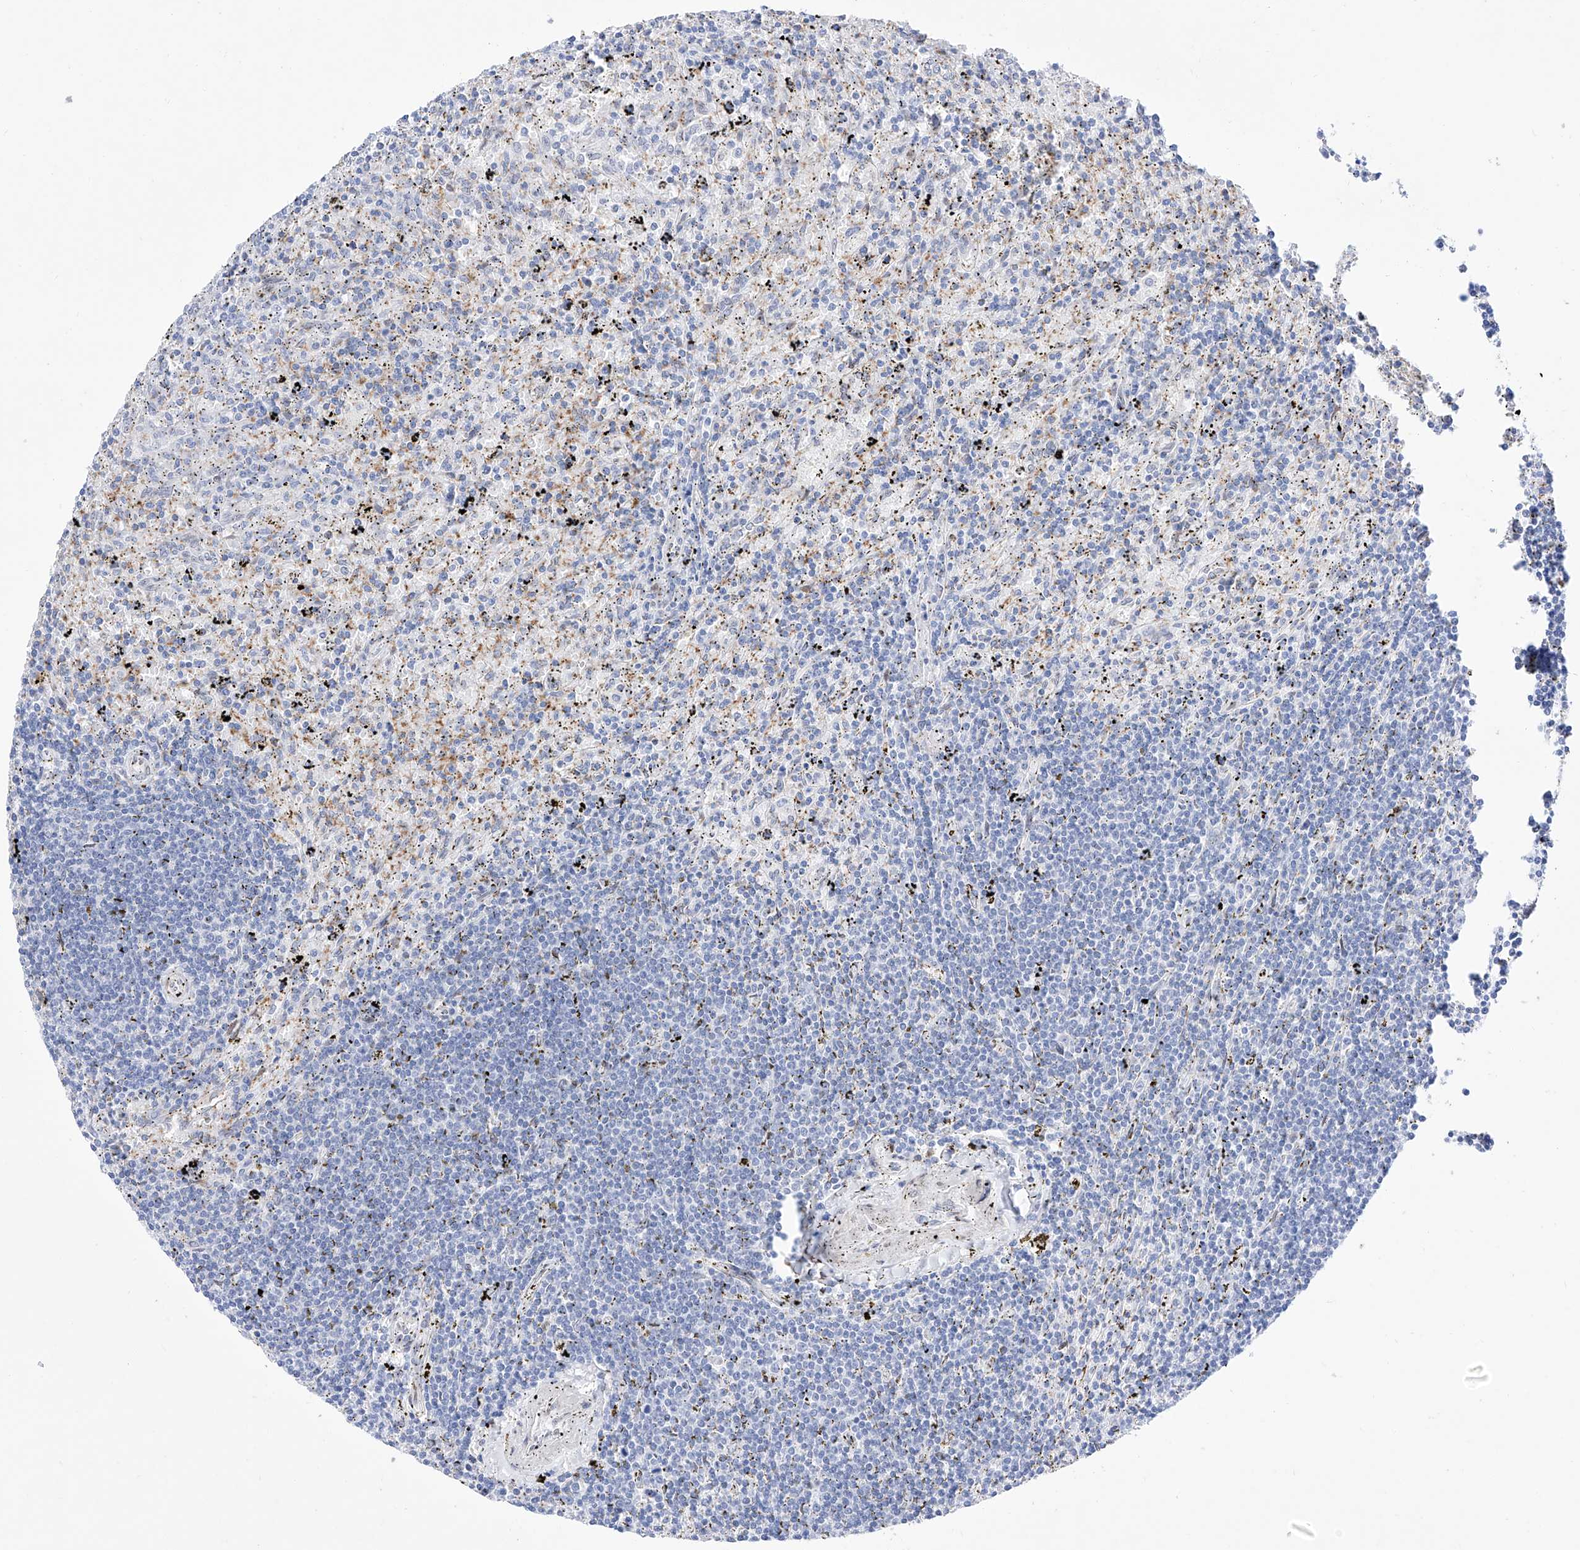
{"staining": {"intensity": "negative", "quantity": "none", "location": "none"}, "tissue": "lymphoma", "cell_type": "Tumor cells", "image_type": "cancer", "snomed": [{"axis": "morphology", "description": "Malignant lymphoma, non-Hodgkin's type, Low grade"}, {"axis": "topography", "description": "Spleen"}], "caption": "There is no significant staining in tumor cells of malignant lymphoma, non-Hodgkin's type (low-grade).", "gene": "LCLAT1", "patient": {"sex": "male", "age": 76}}